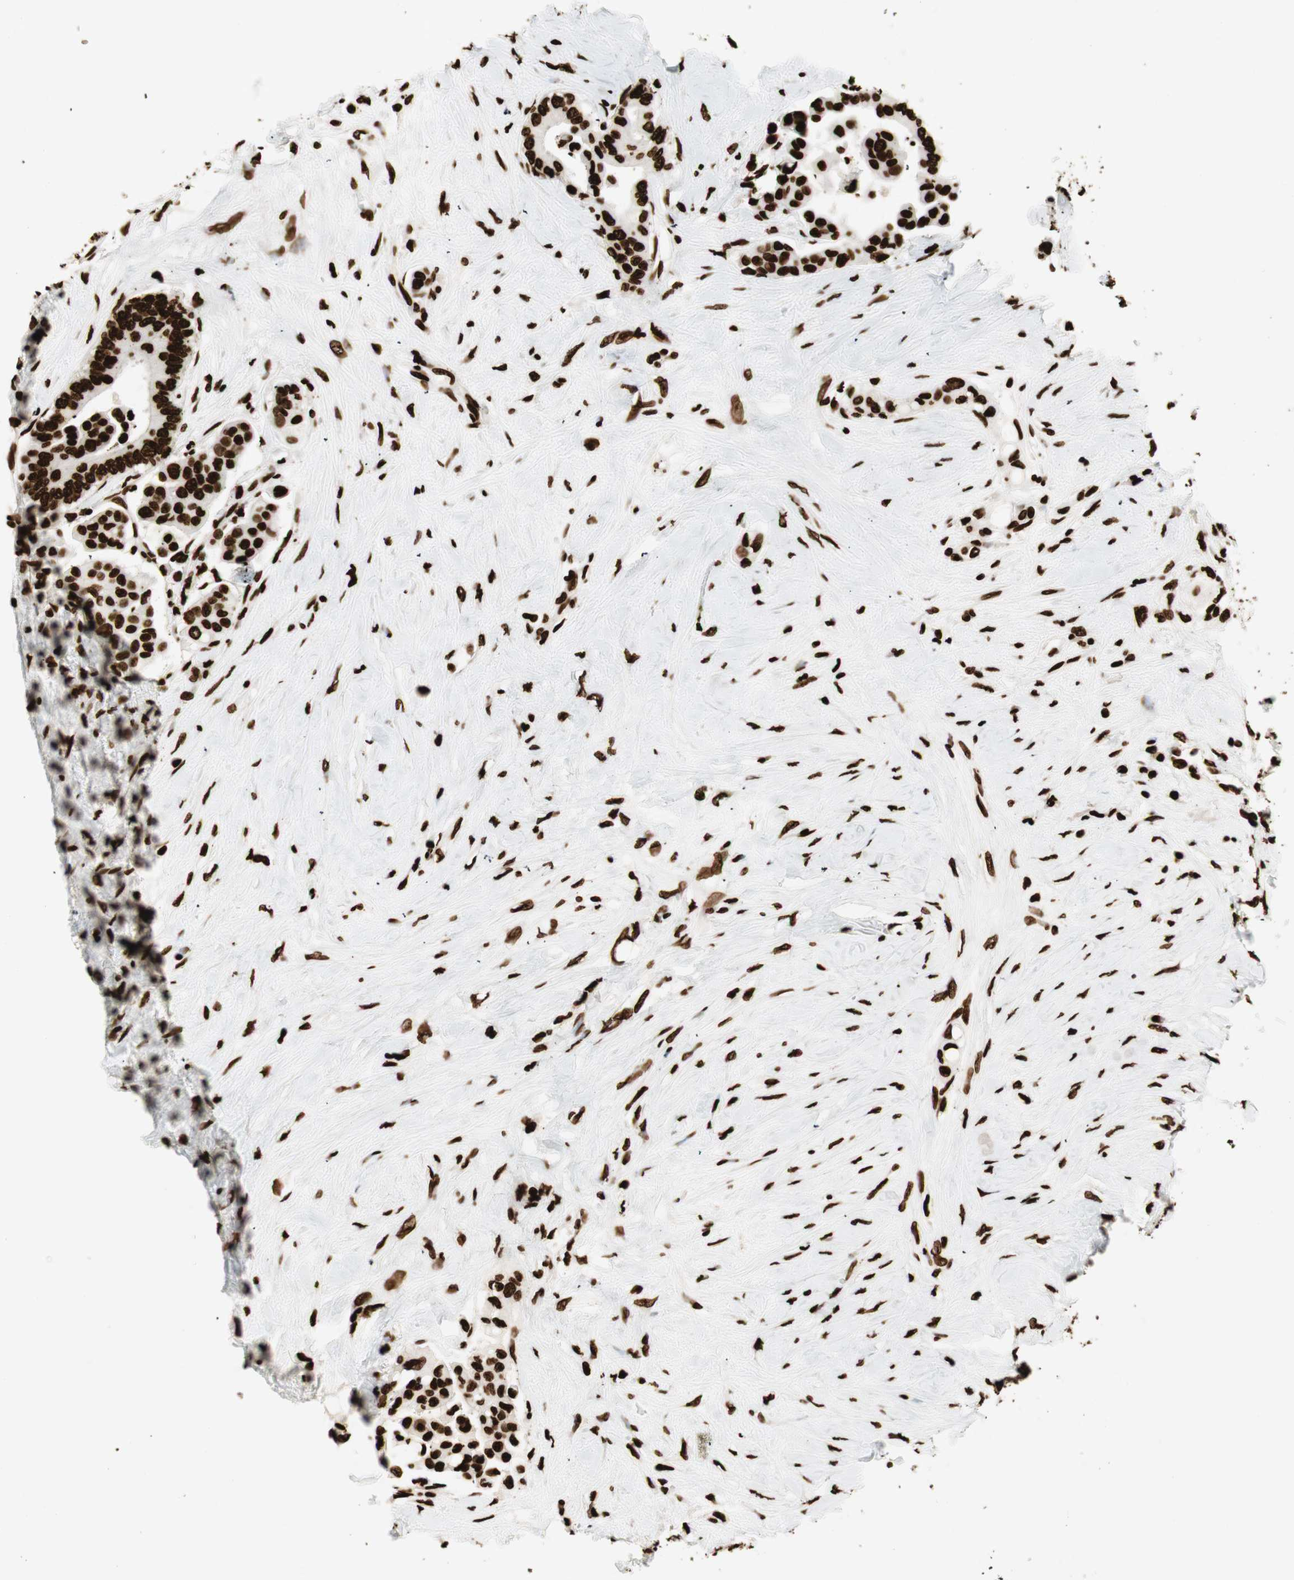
{"staining": {"intensity": "strong", "quantity": ">75%", "location": "nuclear"}, "tissue": "colorectal cancer", "cell_type": "Tumor cells", "image_type": "cancer", "snomed": [{"axis": "morphology", "description": "Normal tissue, NOS"}, {"axis": "morphology", "description": "Adenocarcinoma, NOS"}, {"axis": "topography", "description": "Colon"}], "caption": "Human colorectal cancer stained with a protein marker demonstrates strong staining in tumor cells.", "gene": "GLI2", "patient": {"sex": "male", "age": 82}}